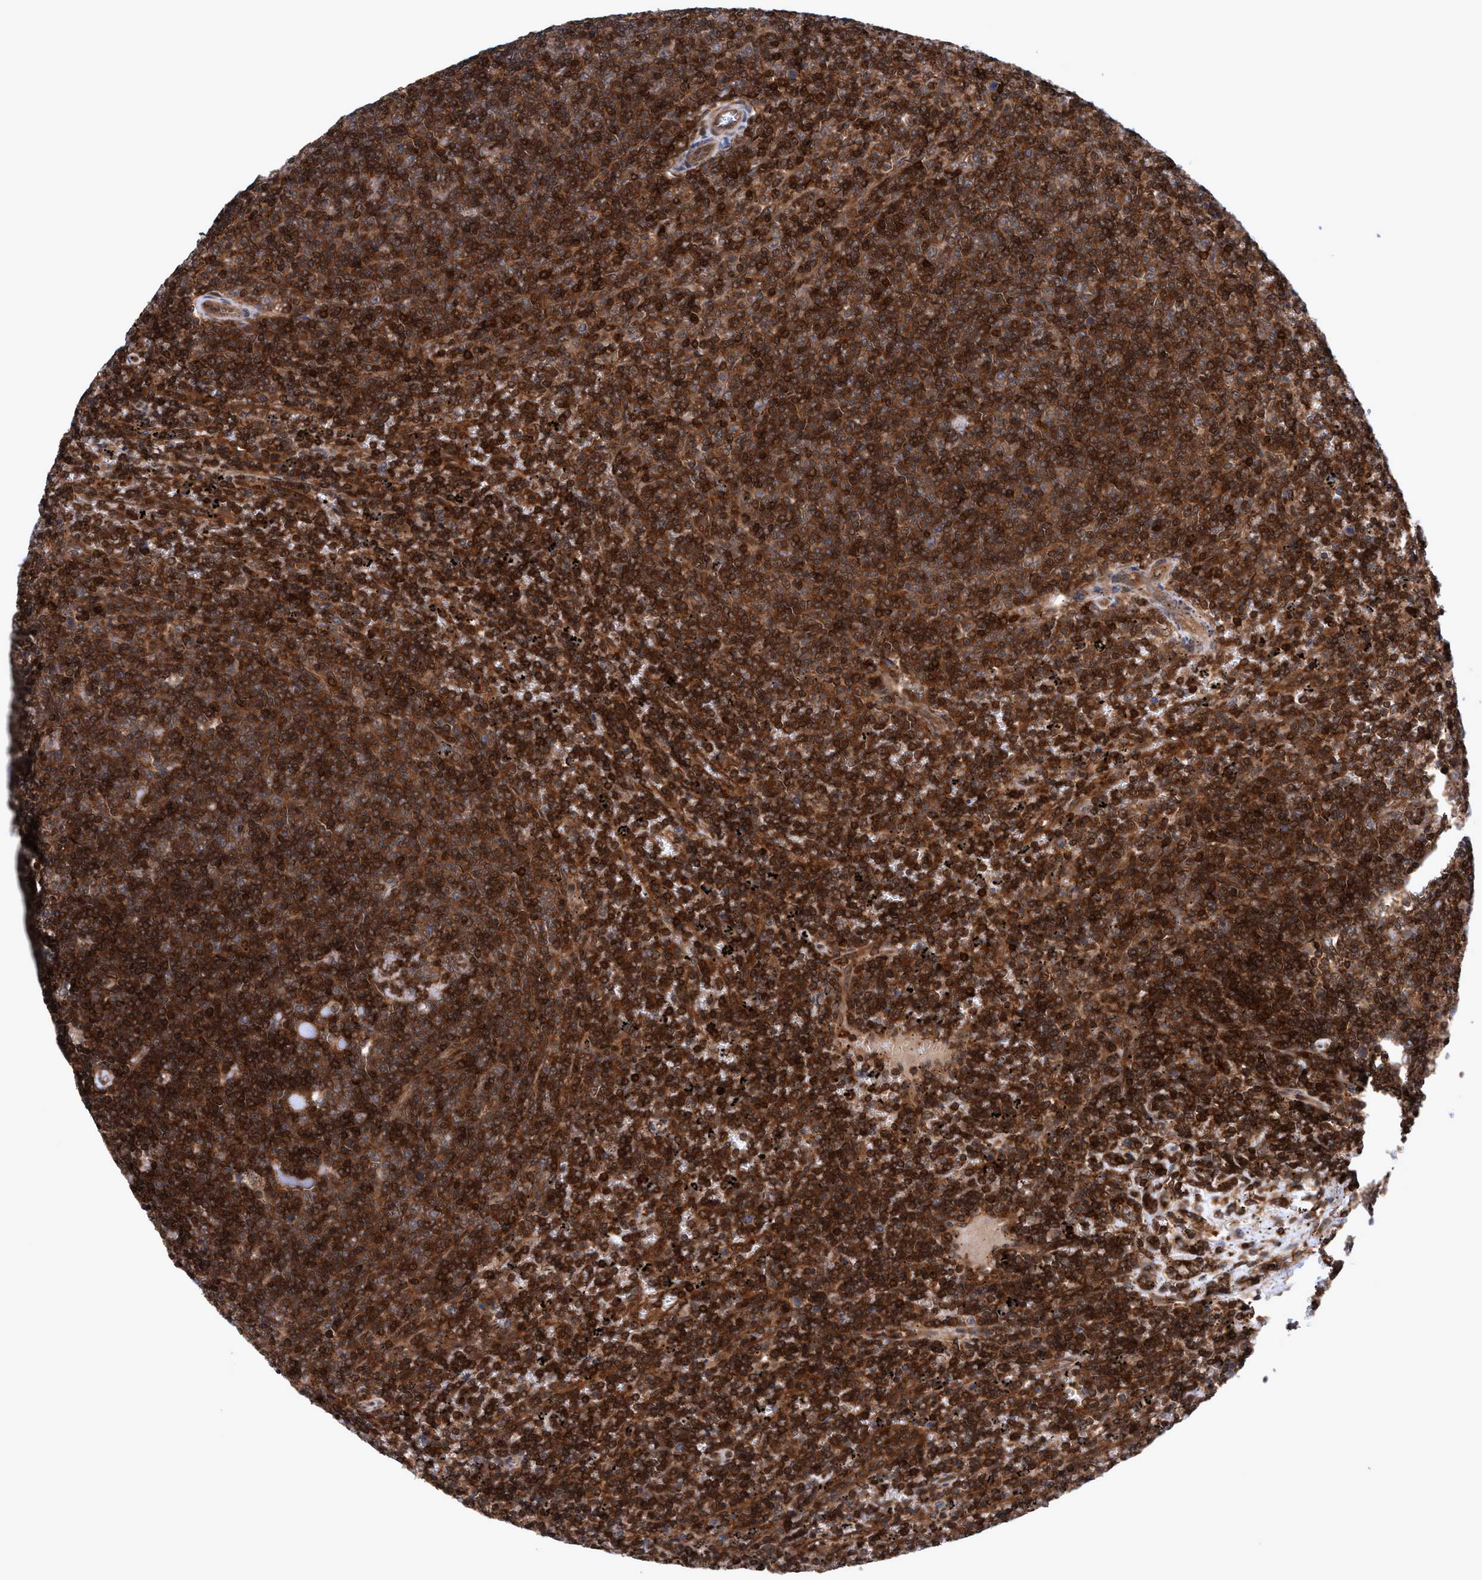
{"staining": {"intensity": "strong", "quantity": ">75%", "location": "cytoplasmic/membranous"}, "tissue": "lymphoma", "cell_type": "Tumor cells", "image_type": "cancer", "snomed": [{"axis": "morphology", "description": "Malignant lymphoma, non-Hodgkin's type, Low grade"}, {"axis": "topography", "description": "Spleen"}], "caption": "Low-grade malignant lymphoma, non-Hodgkin's type was stained to show a protein in brown. There is high levels of strong cytoplasmic/membranous positivity in approximately >75% of tumor cells.", "gene": "GLOD4", "patient": {"sex": "female", "age": 50}}